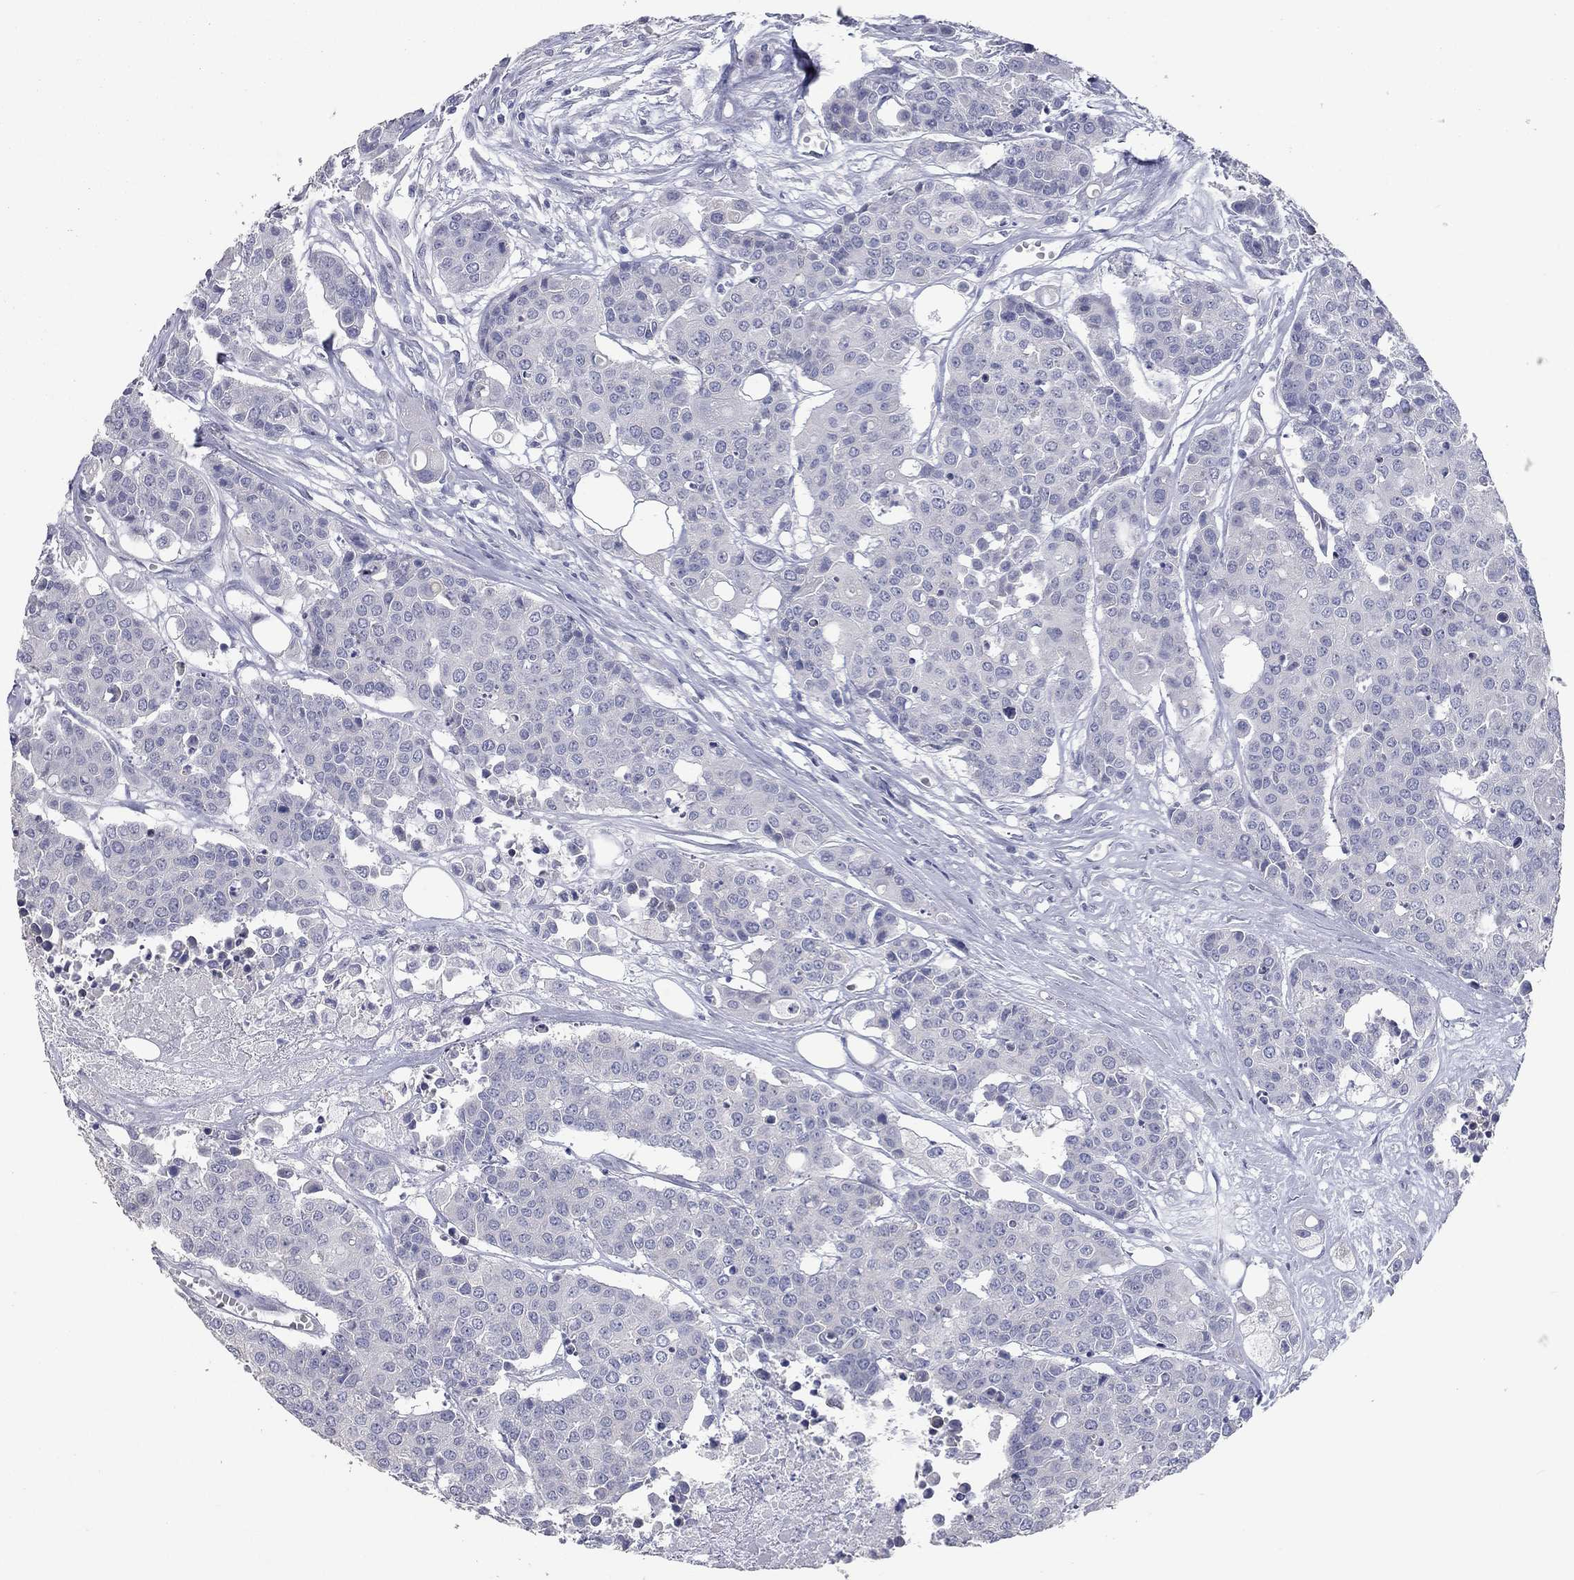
{"staining": {"intensity": "negative", "quantity": "none", "location": "none"}, "tissue": "carcinoid", "cell_type": "Tumor cells", "image_type": "cancer", "snomed": [{"axis": "morphology", "description": "Carcinoid, malignant, NOS"}, {"axis": "topography", "description": "Colon"}], "caption": "Tumor cells show no significant protein expression in carcinoid (malignant).", "gene": "TAC1", "patient": {"sex": "male", "age": 81}}